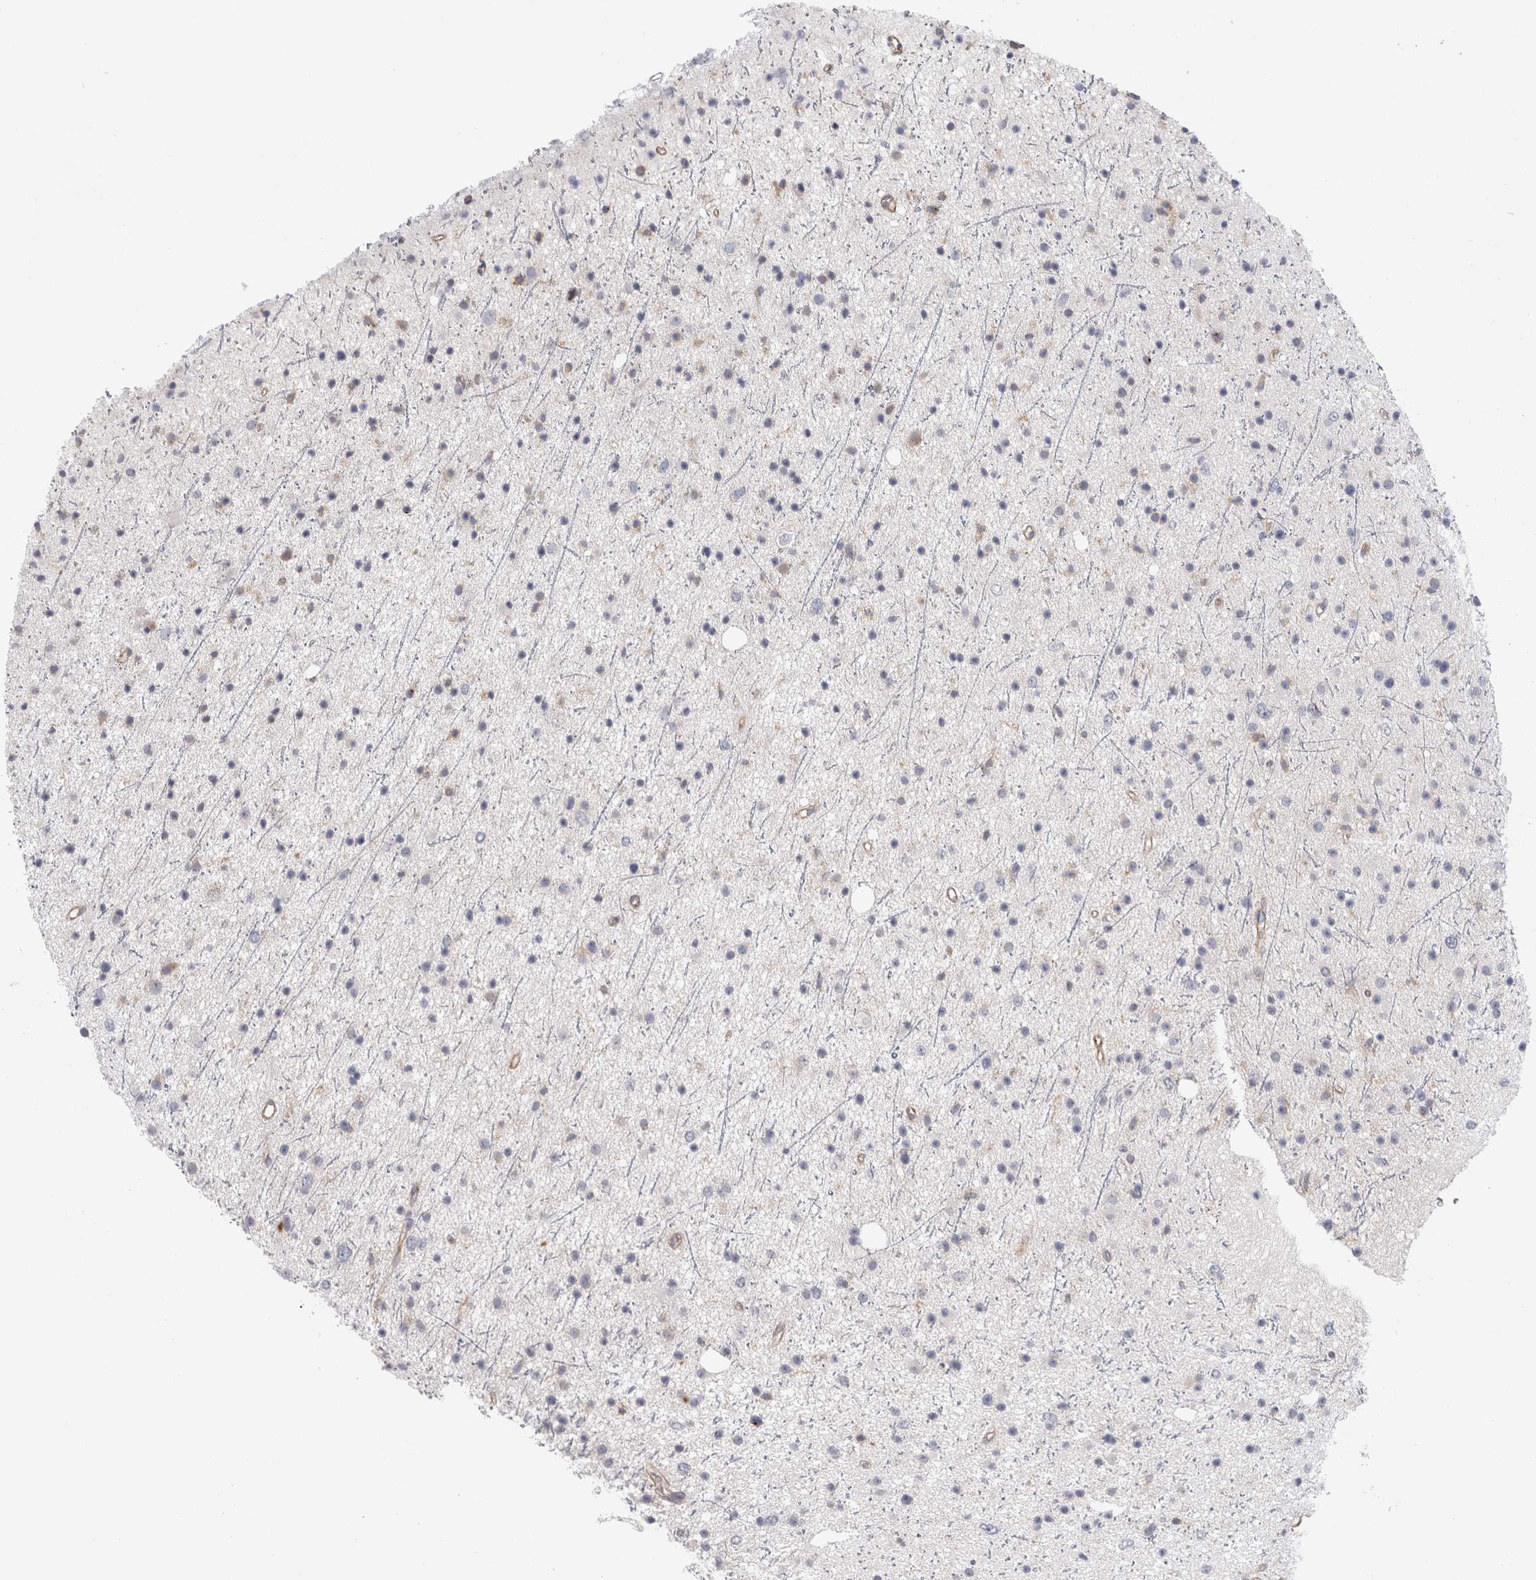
{"staining": {"intensity": "negative", "quantity": "none", "location": "none"}, "tissue": "glioma", "cell_type": "Tumor cells", "image_type": "cancer", "snomed": [{"axis": "morphology", "description": "Glioma, malignant, Low grade"}, {"axis": "topography", "description": "Cerebral cortex"}], "caption": "Human malignant glioma (low-grade) stained for a protein using immunohistochemistry exhibits no expression in tumor cells.", "gene": "RAB11FIP1", "patient": {"sex": "female", "age": 39}}